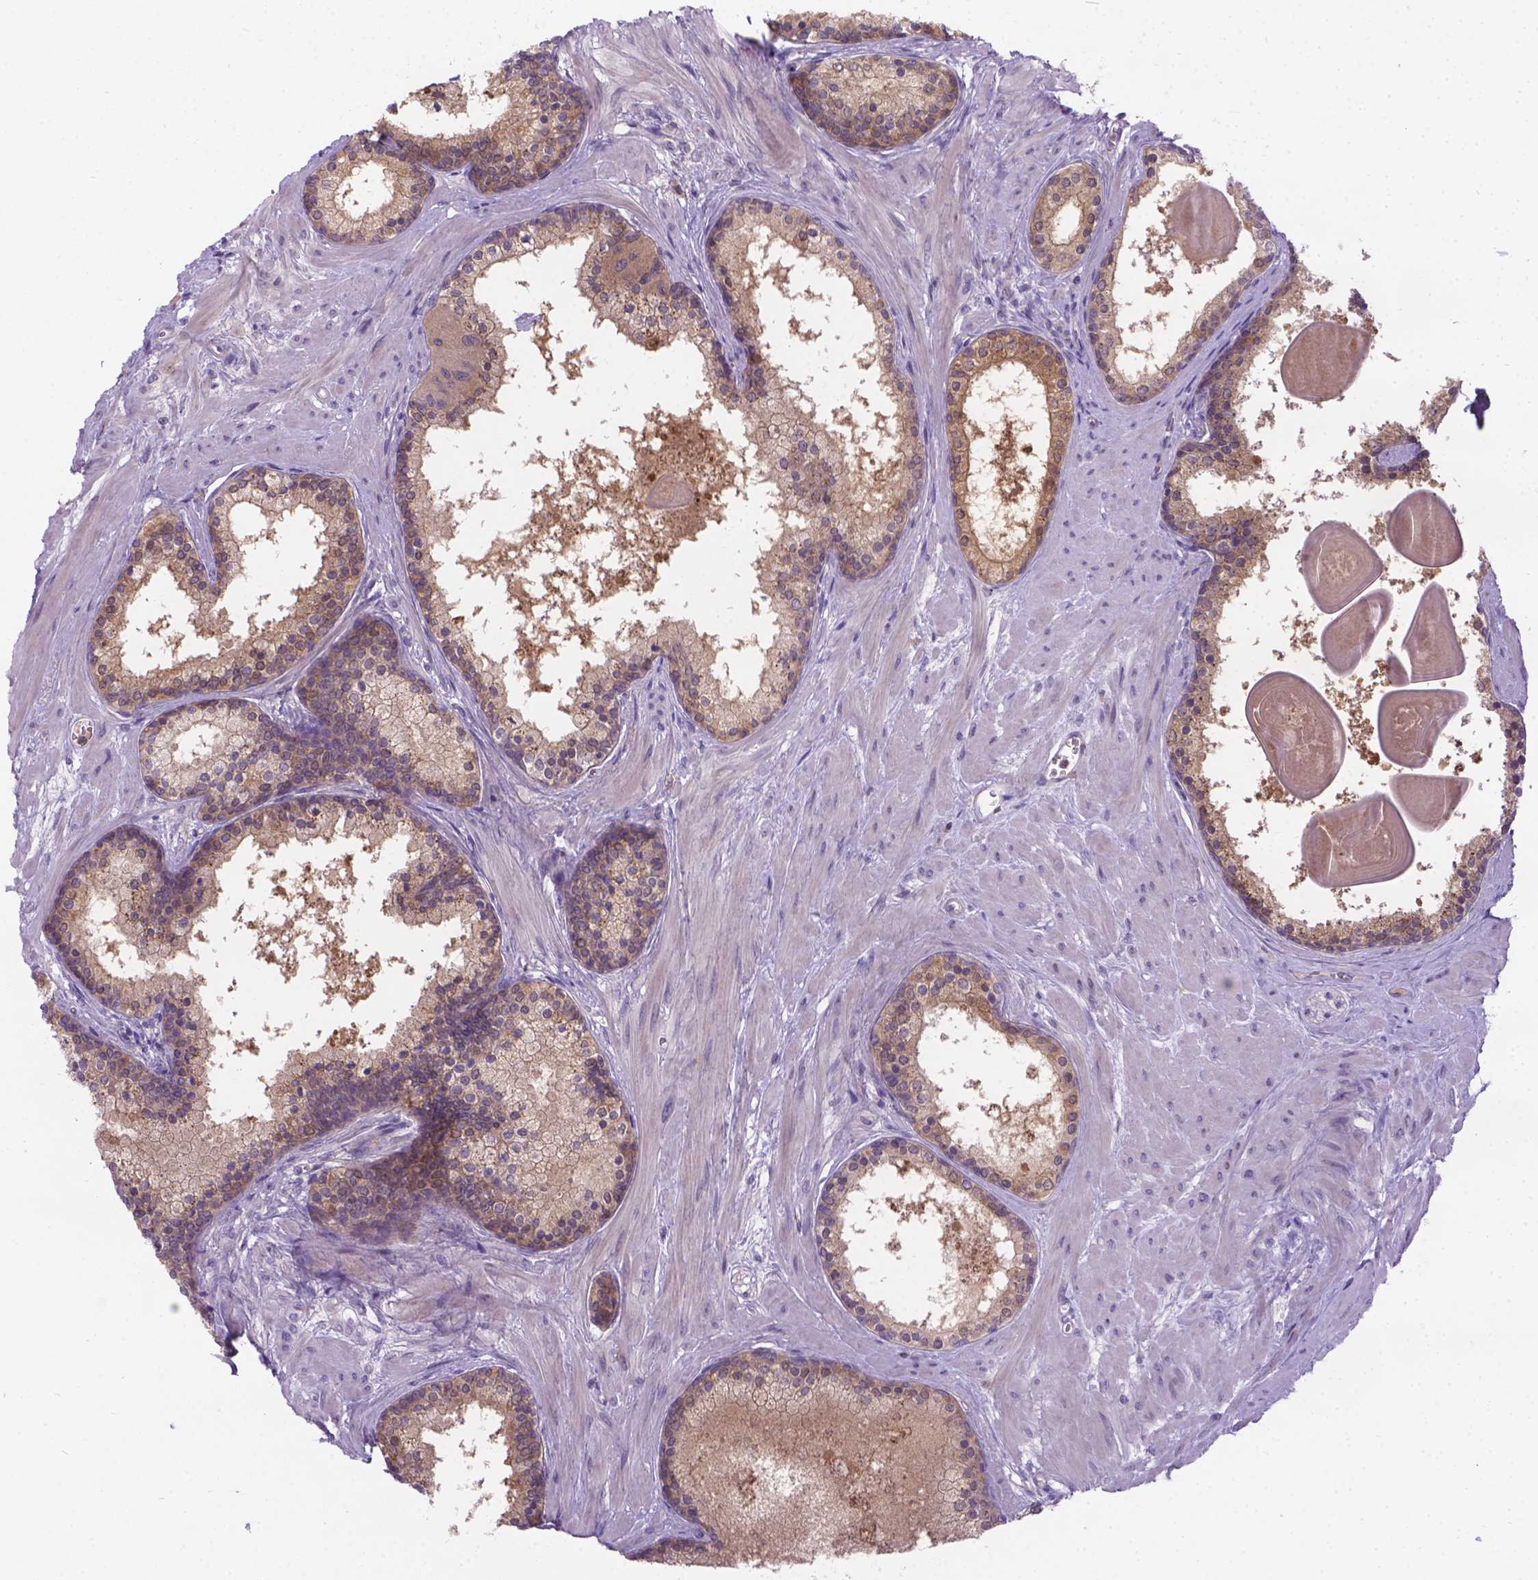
{"staining": {"intensity": "moderate", "quantity": "<25%", "location": "cytoplasmic/membranous"}, "tissue": "prostate", "cell_type": "Glandular cells", "image_type": "normal", "snomed": [{"axis": "morphology", "description": "Normal tissue, NOS"}, {"axis": "topography", "description": "Prostate"}], "caption": "This micrograph displays benign prostate stained with immunohistochemistry to label a protein in brown. The cytoplasmic/membranous of glandular cells show moderate positivity for the protein. Nuclei are counter-stained blue.", "gene": "TM4SF18", "patient": {"sex": "male", "age": 61}}